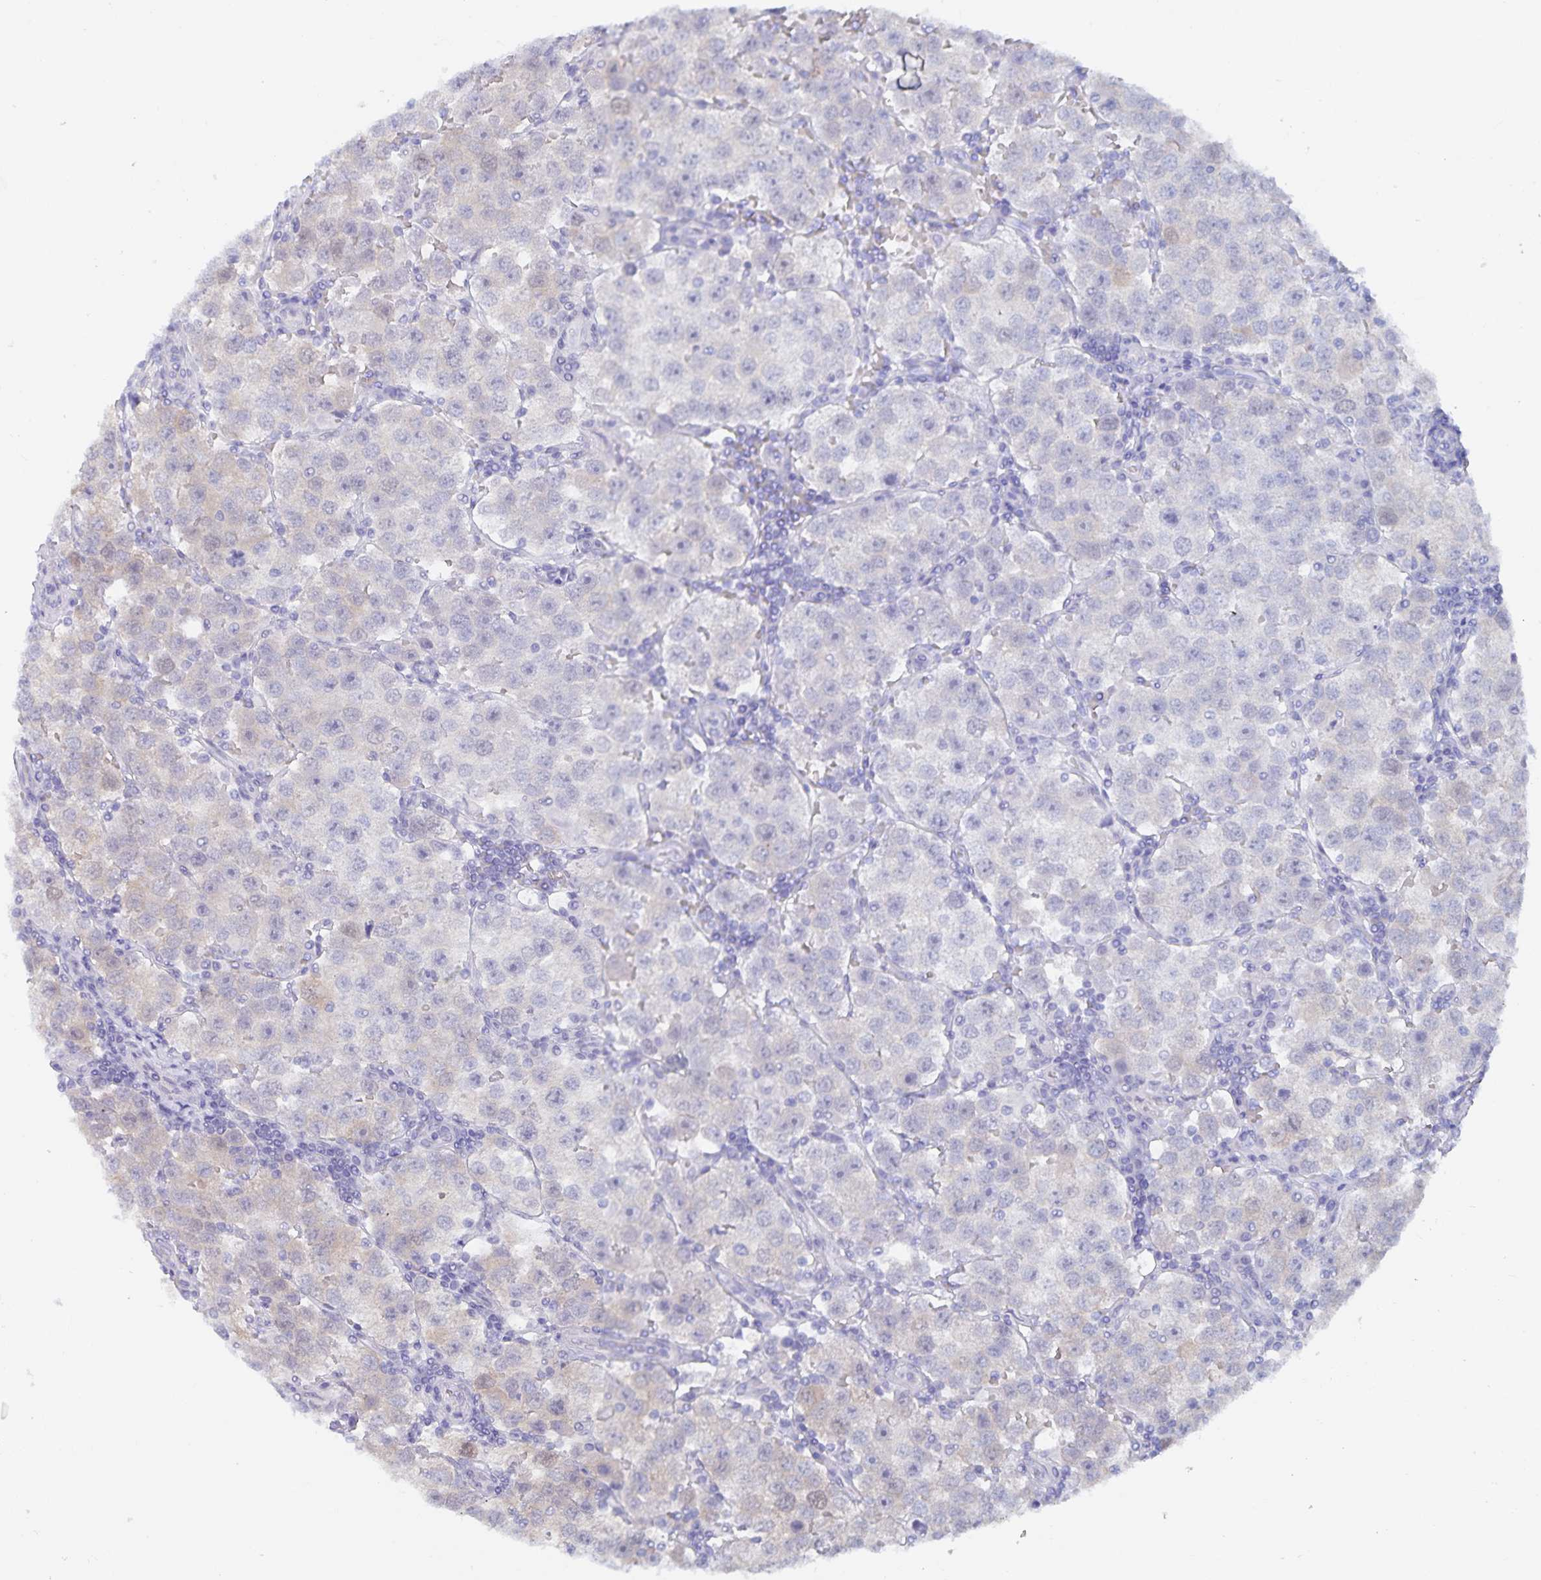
{"staining": {"intensity": "weak", "quantity": "<25%", "location": "cytoplasmic/membranous"}, "tissue": "testis cancer", "cell_type": "Tumor cells", "image_type": "cancer", "snomed": [{"axis": "morphology", "description": "Seminoma, NOS"}, {"axis": "topography", "description": "Testis"}], "caption": "Seminoma (testis) was stained to show a protein in brown. There is no significant expression in tumor cells.", "gene": "BAG6", "patient": {"sex": "male", "age": 37}}